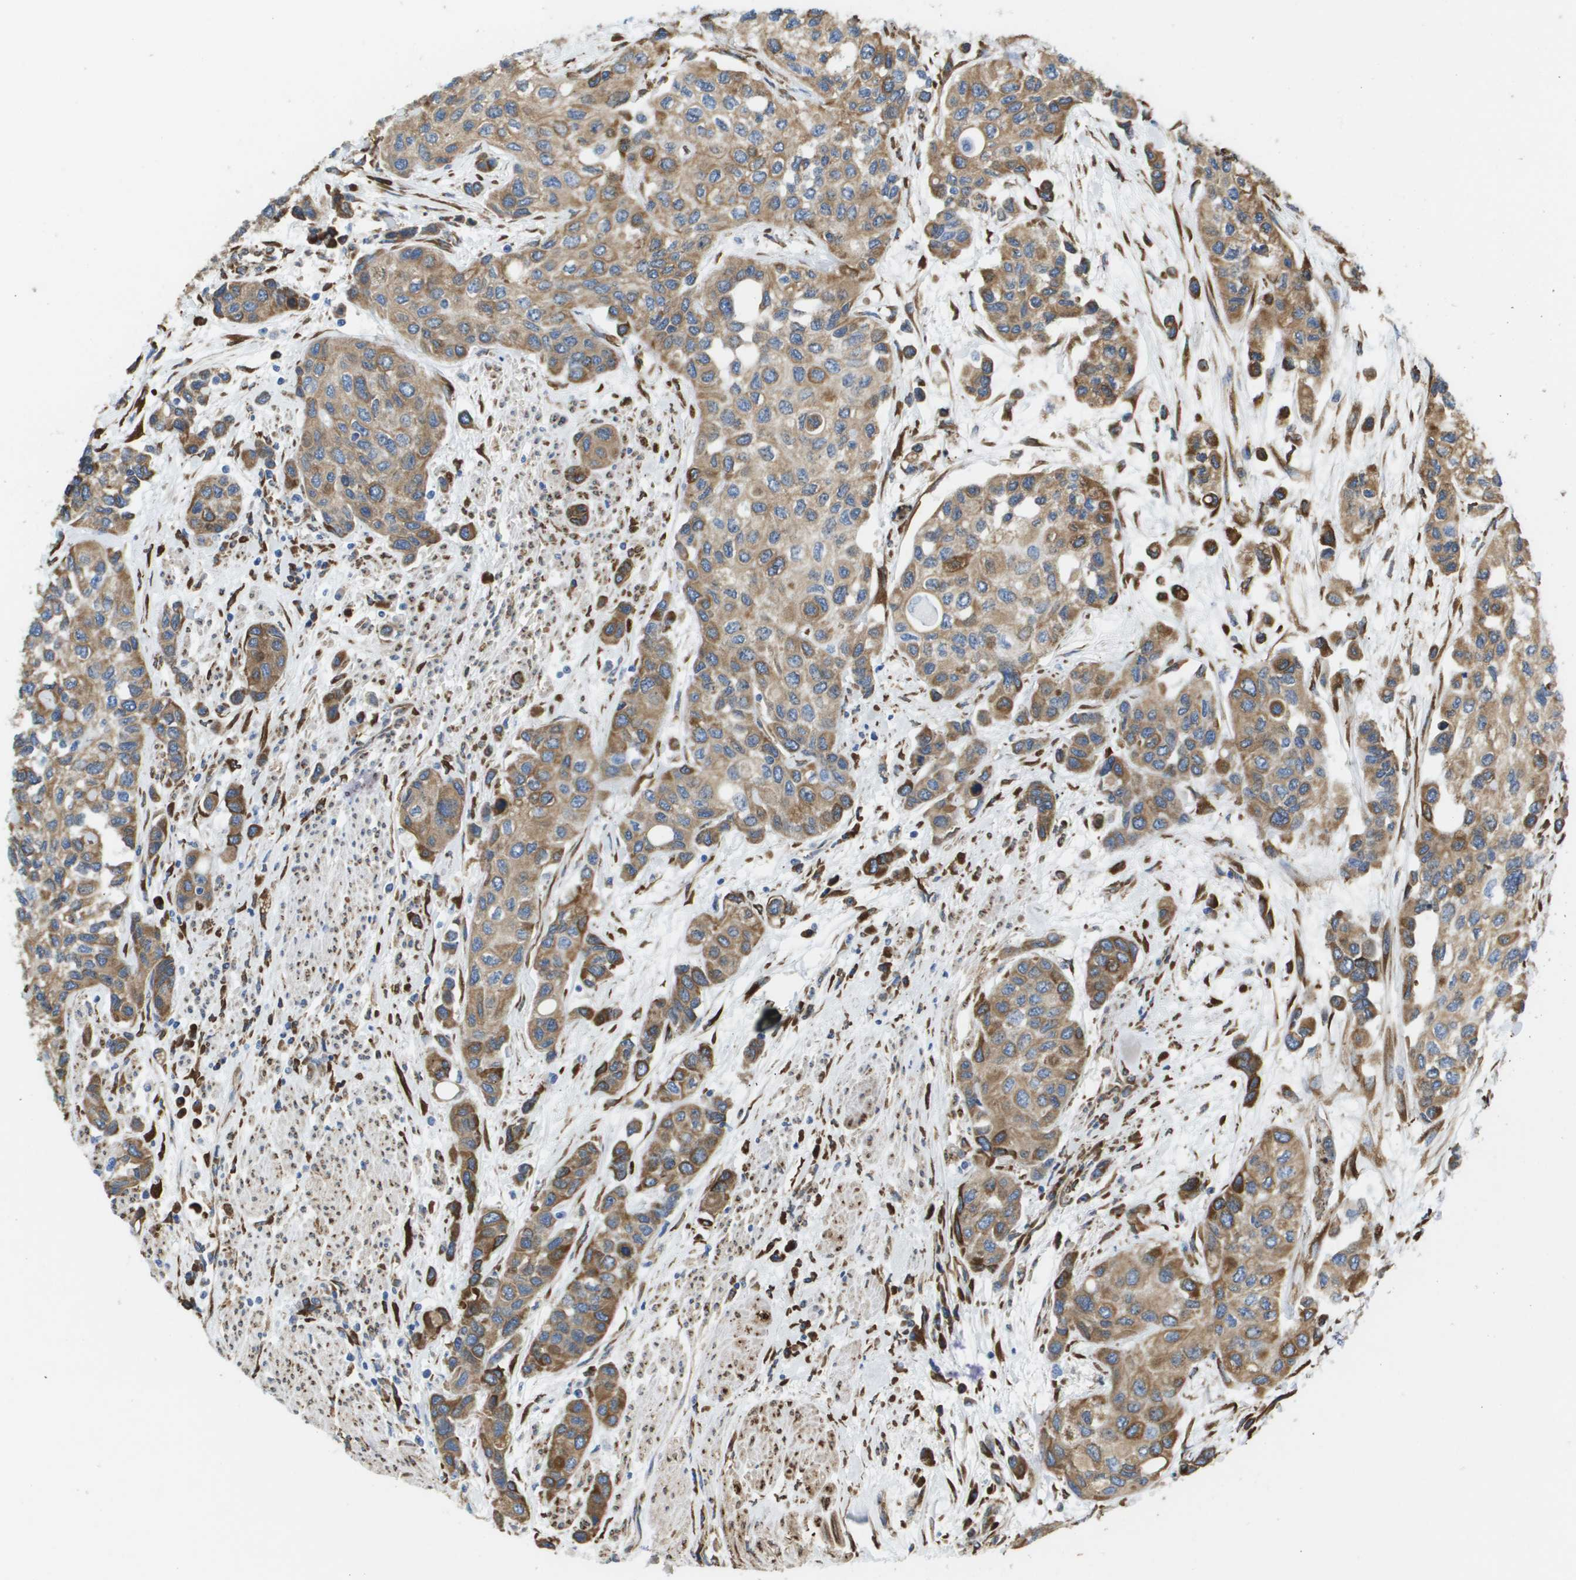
{"staining": {"intensity": "moderate", "quantity": ">75%", "location": "cytoplasmic/membranous"}, "tissue": "urothelial cancer", "cell_type": "Tumor cells", "image_type": "cancer", "snomed": [{"axis": "morphology", "description": "Urothelial carcinoma, High grade"}, {"axis": "topography", "description": "Urinary bladder"}], "caption": "Urothelial cancer stained with a brown dye demonstrates moderate cytoplasmic/membranous positive staining in approximately >75% of tumor cells.", "gene": "ST3GAL2", "patient": {"sex": "female", "age": 56}}